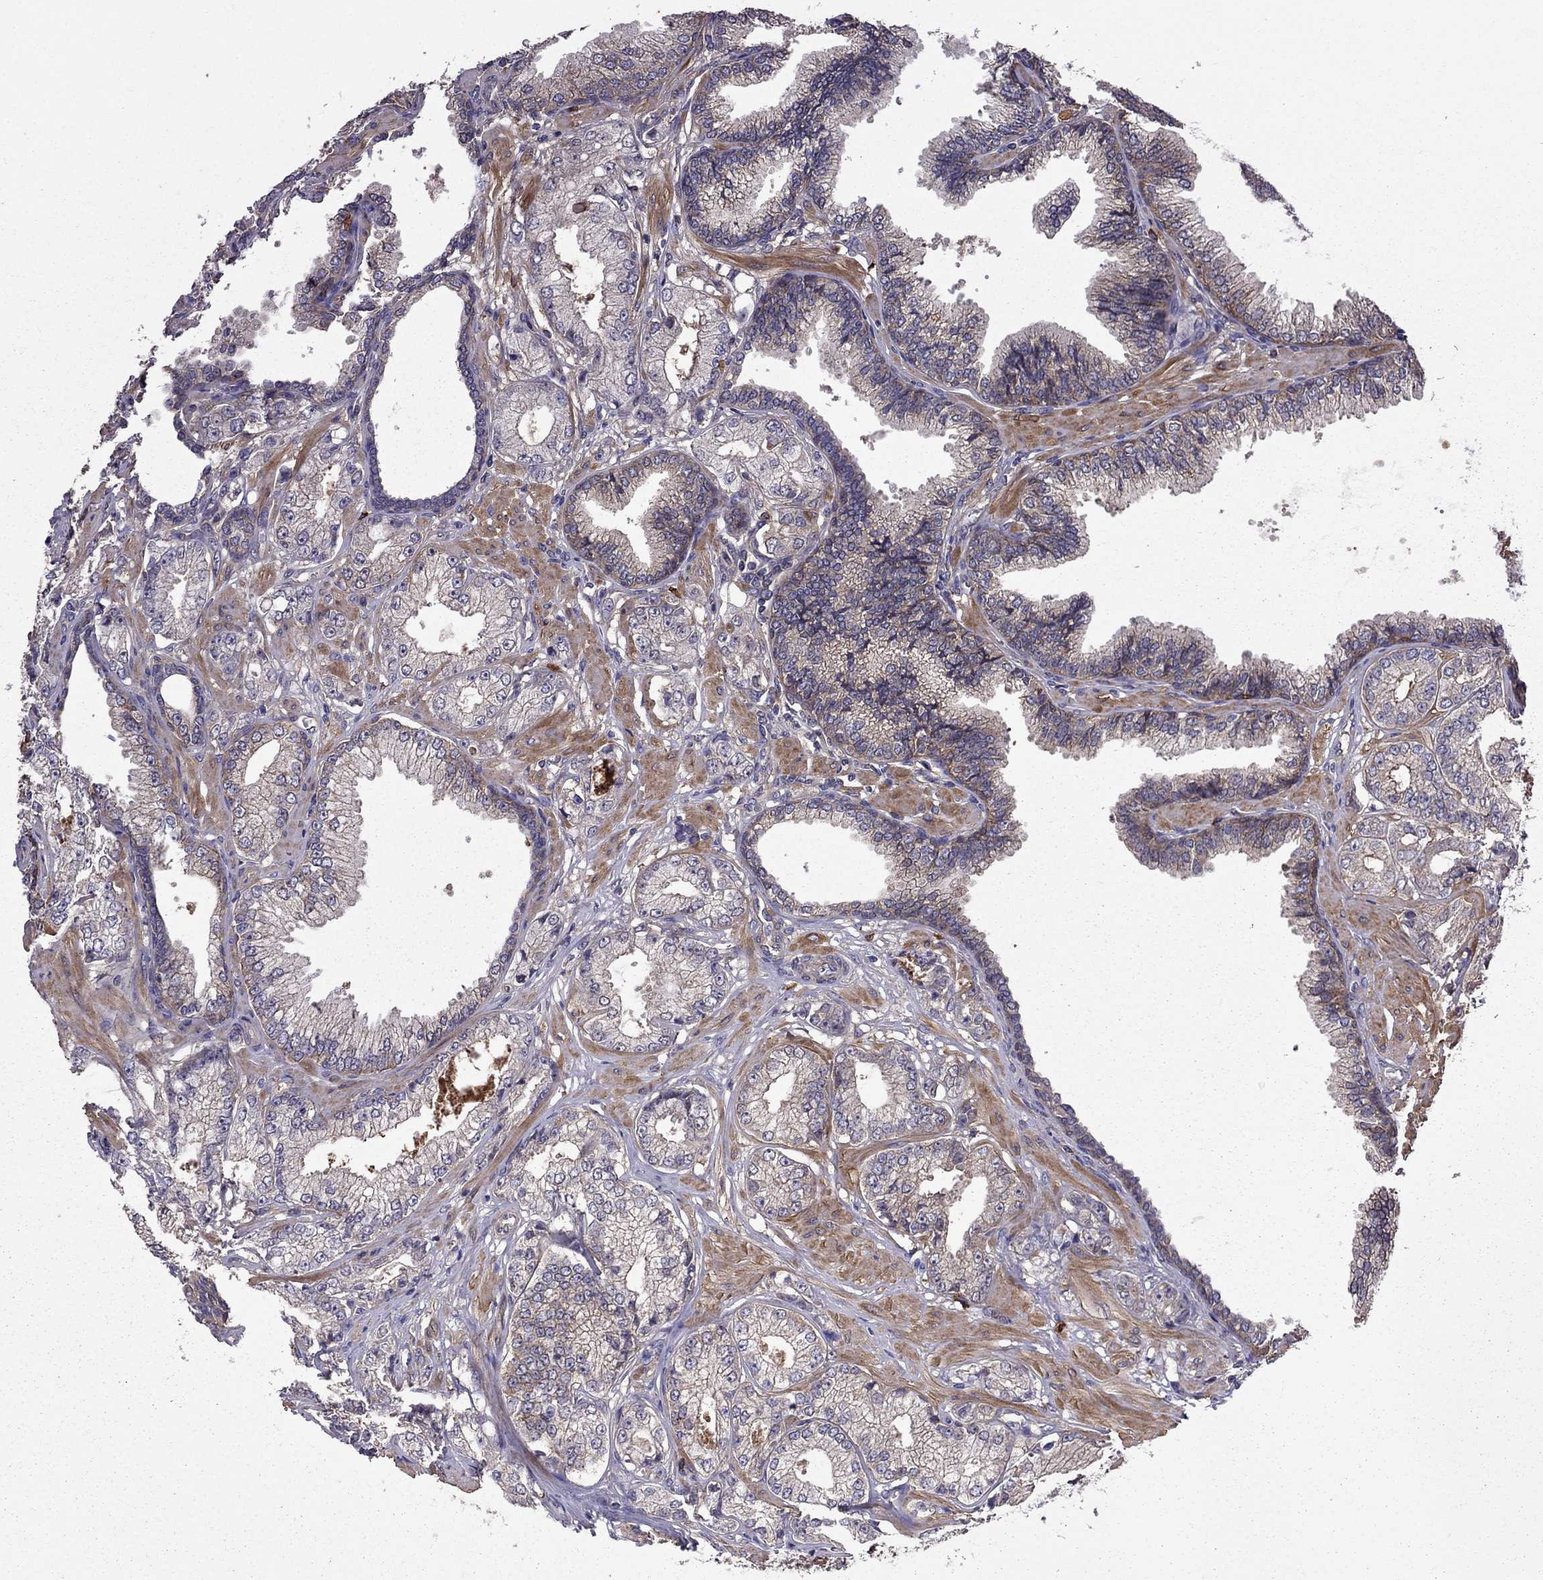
{"staining": {"intensity": "negative", "quantity": "none", "location": "none"}, "tissue": "prostate cancer", "cell_type": "Tumor cells", "image_type": "cancer", "snomed": [{"axis": "morphology", "description": "Adenocarcinoma, NOS"}, {"axis": "topography", "description": "Prostate"}], "caption": "The histopathology image displays no staining of tumor cells in prostate cancer. (DAB (3,3'-diaminobenzidine) IHC visualized using brightfield microscopy, high magnification).", "gene": "ITGB1", "patient": {"sex": "male", "age": 64}}